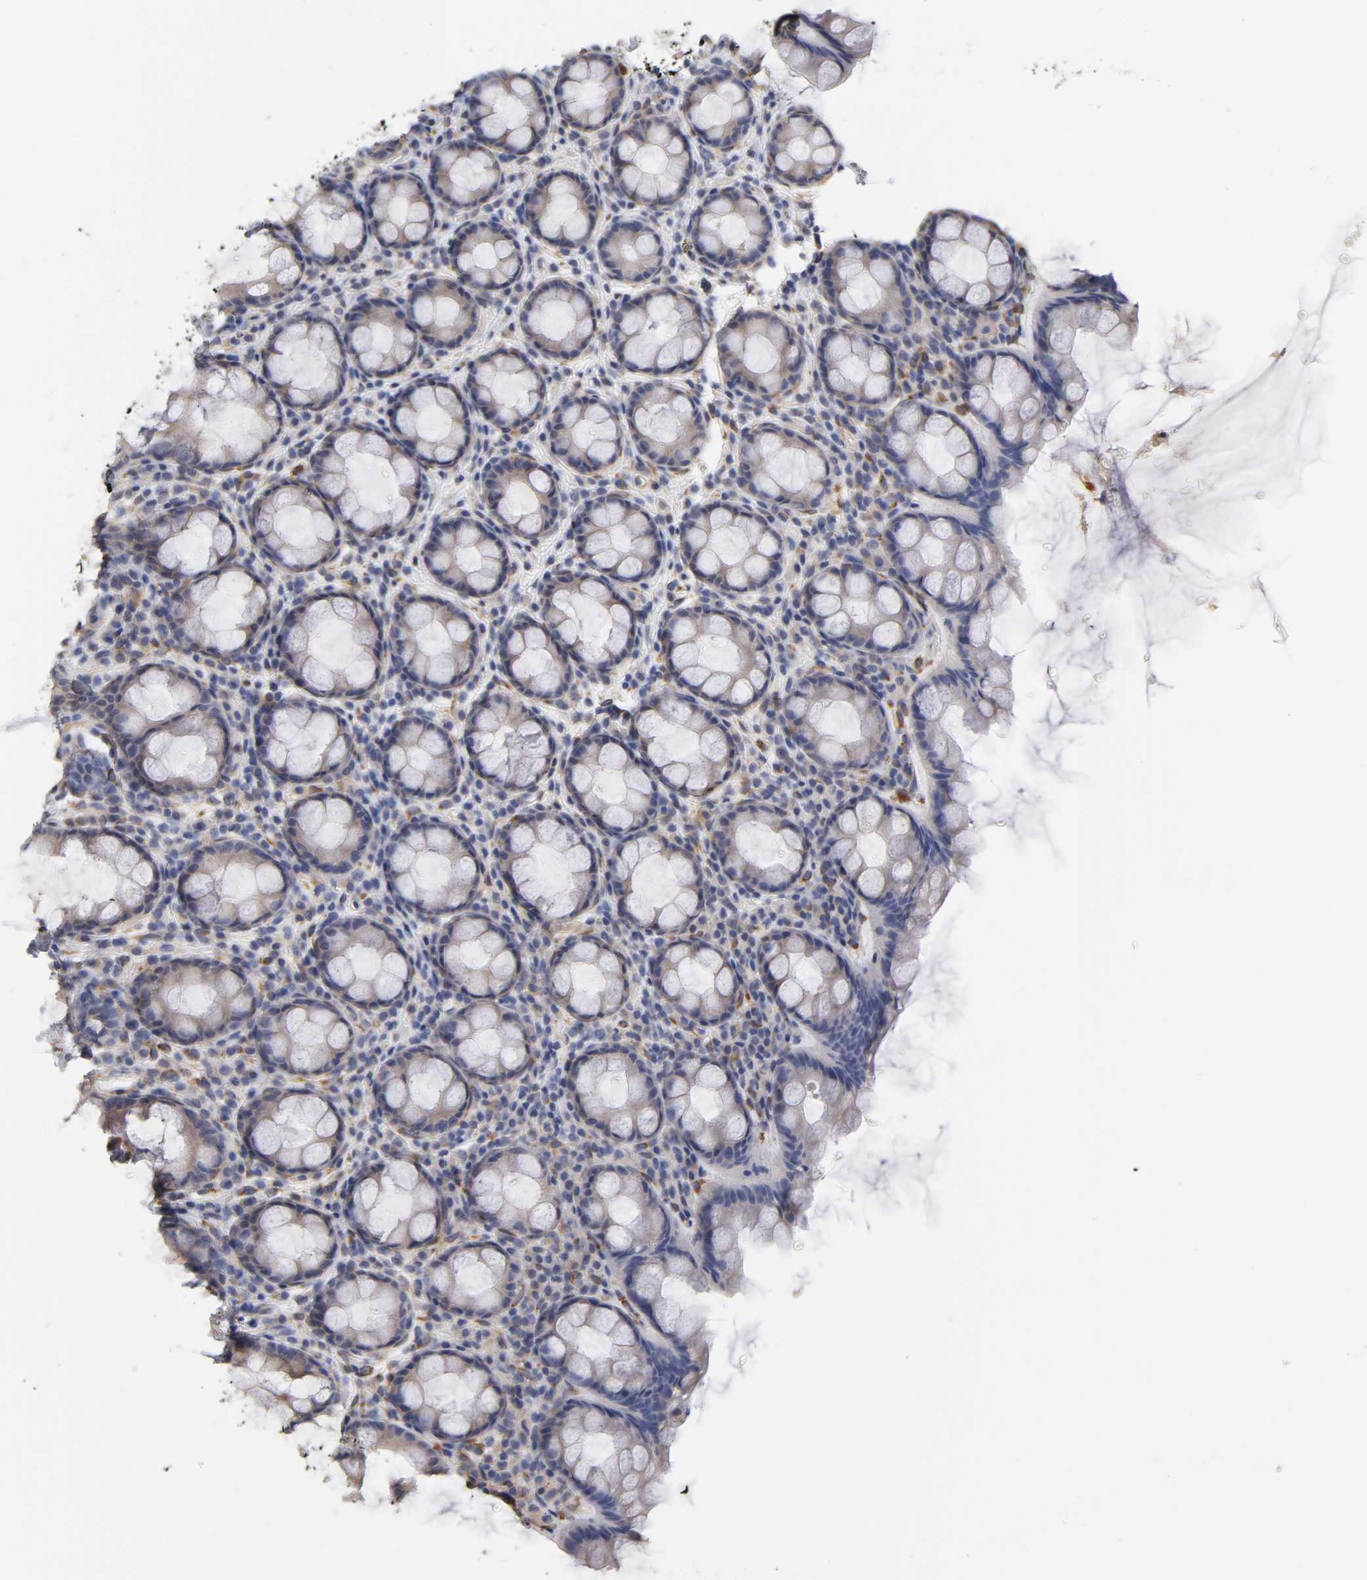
{"staining": {"intensity": "negative", "quantity": "none", "location": "none"}, "tissue": "rectum", "cell_type": "Glandular cells", "image_type": "normal", "snomed": [{"axis": "morphology", "description": "Normal tissue, NOS"}, {"axis": "topography", "description": "Rectum"}], "caption": "An image of human rectum is negative for staining in glandular cells.", "gene": "LAMB1", "patient": {"sex": "male", "age": 92}}